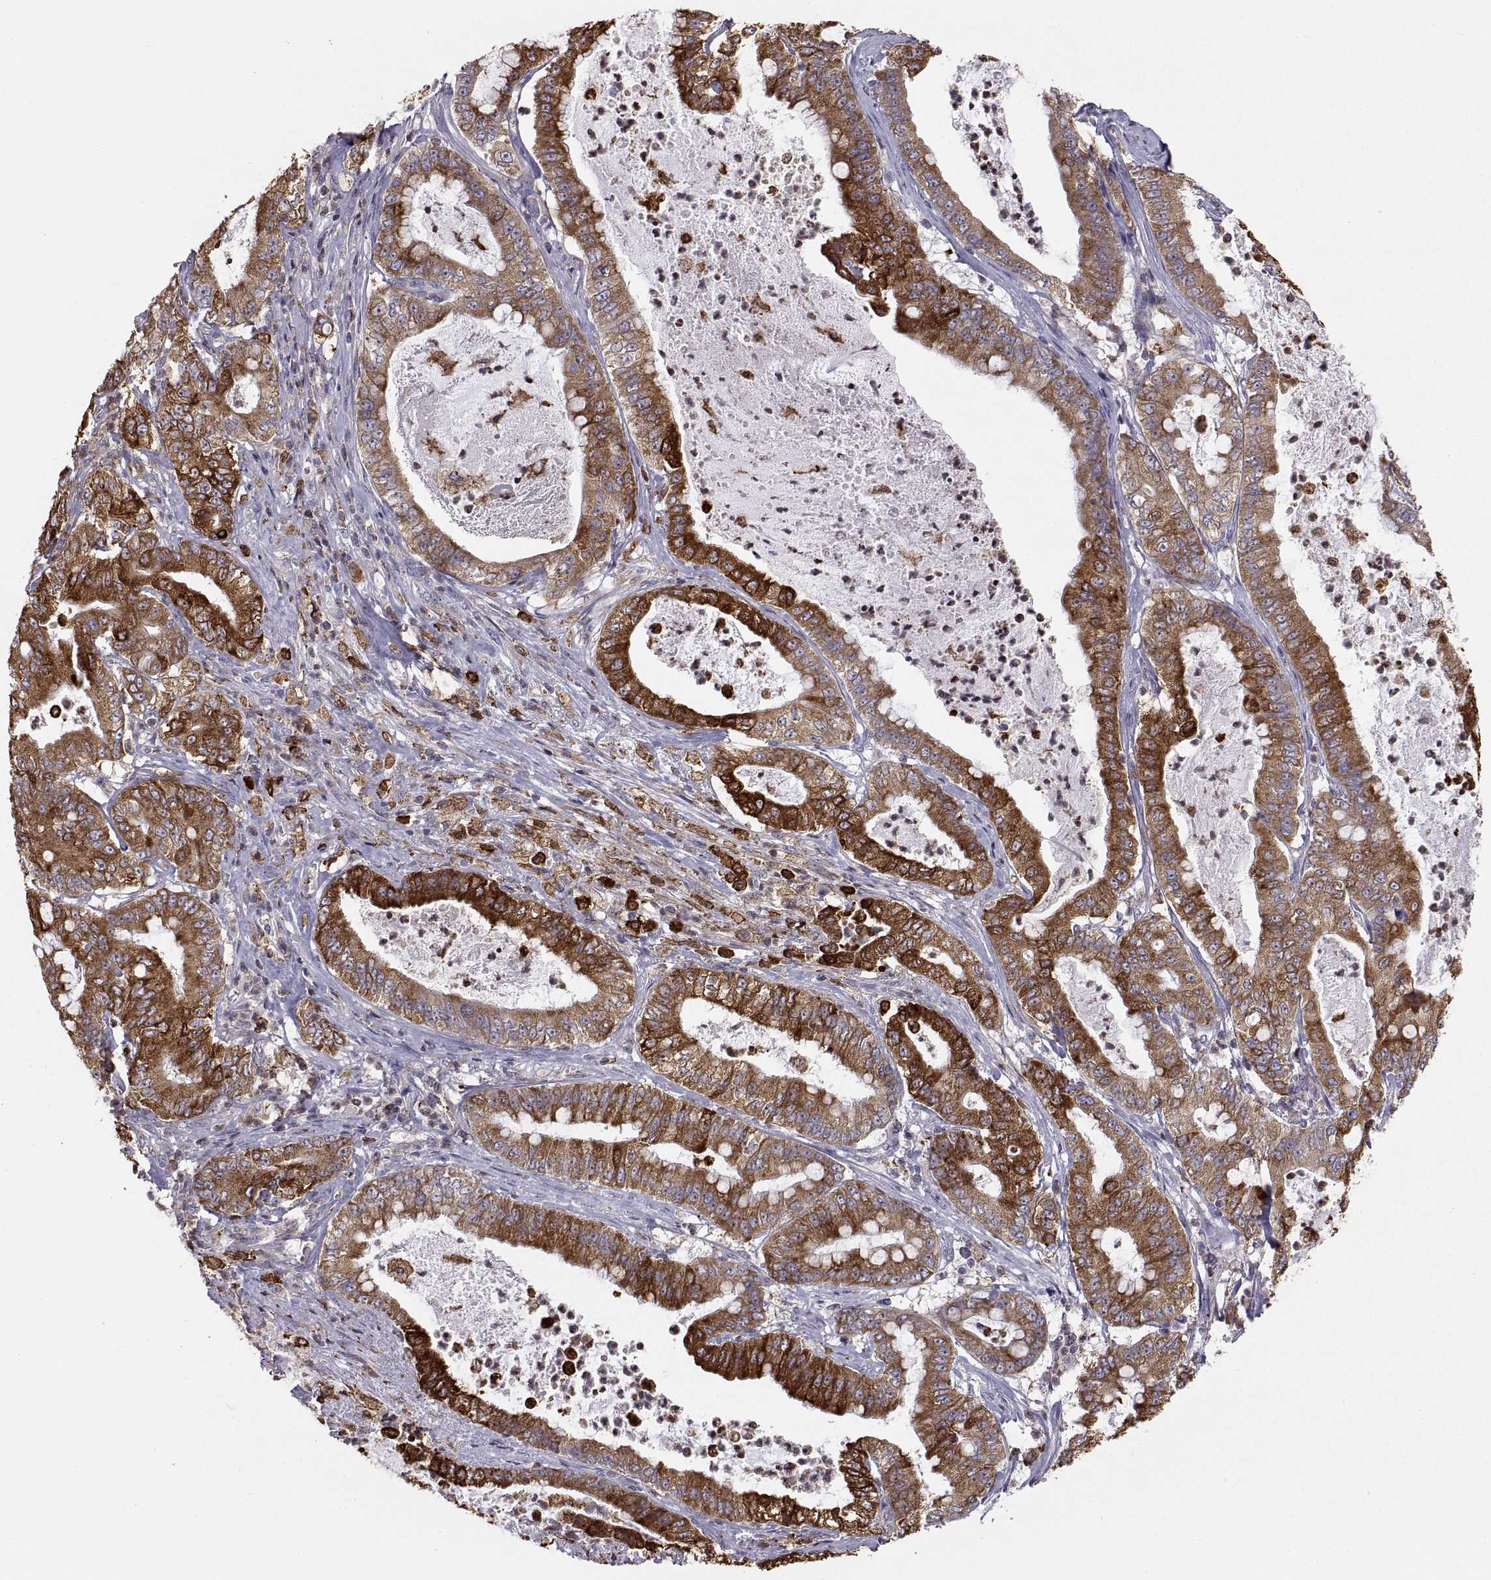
{"staining": {"intensity": "strong", "quantity": ">75%", "location": "cytoplasmic/membranous"}, "tissue": "pancreatic cancer", "cell_type": "Tumor cells", "image_type": "cancer", "snomed": [{"axis": "morphology", "description": "Adenocarcinoma, NOS"}, {"axis": "topography", "description": "Pancreas"}], "caption": "This photomicrograph exhibits IHC staining of pancreatic cancer (adenocarcinoma), with high strong cytoplasmic/membranous staining in approximately >75% of tumor cells.", "gene": "ERO1A", "patient": {"sex": "male", "age": 71}}